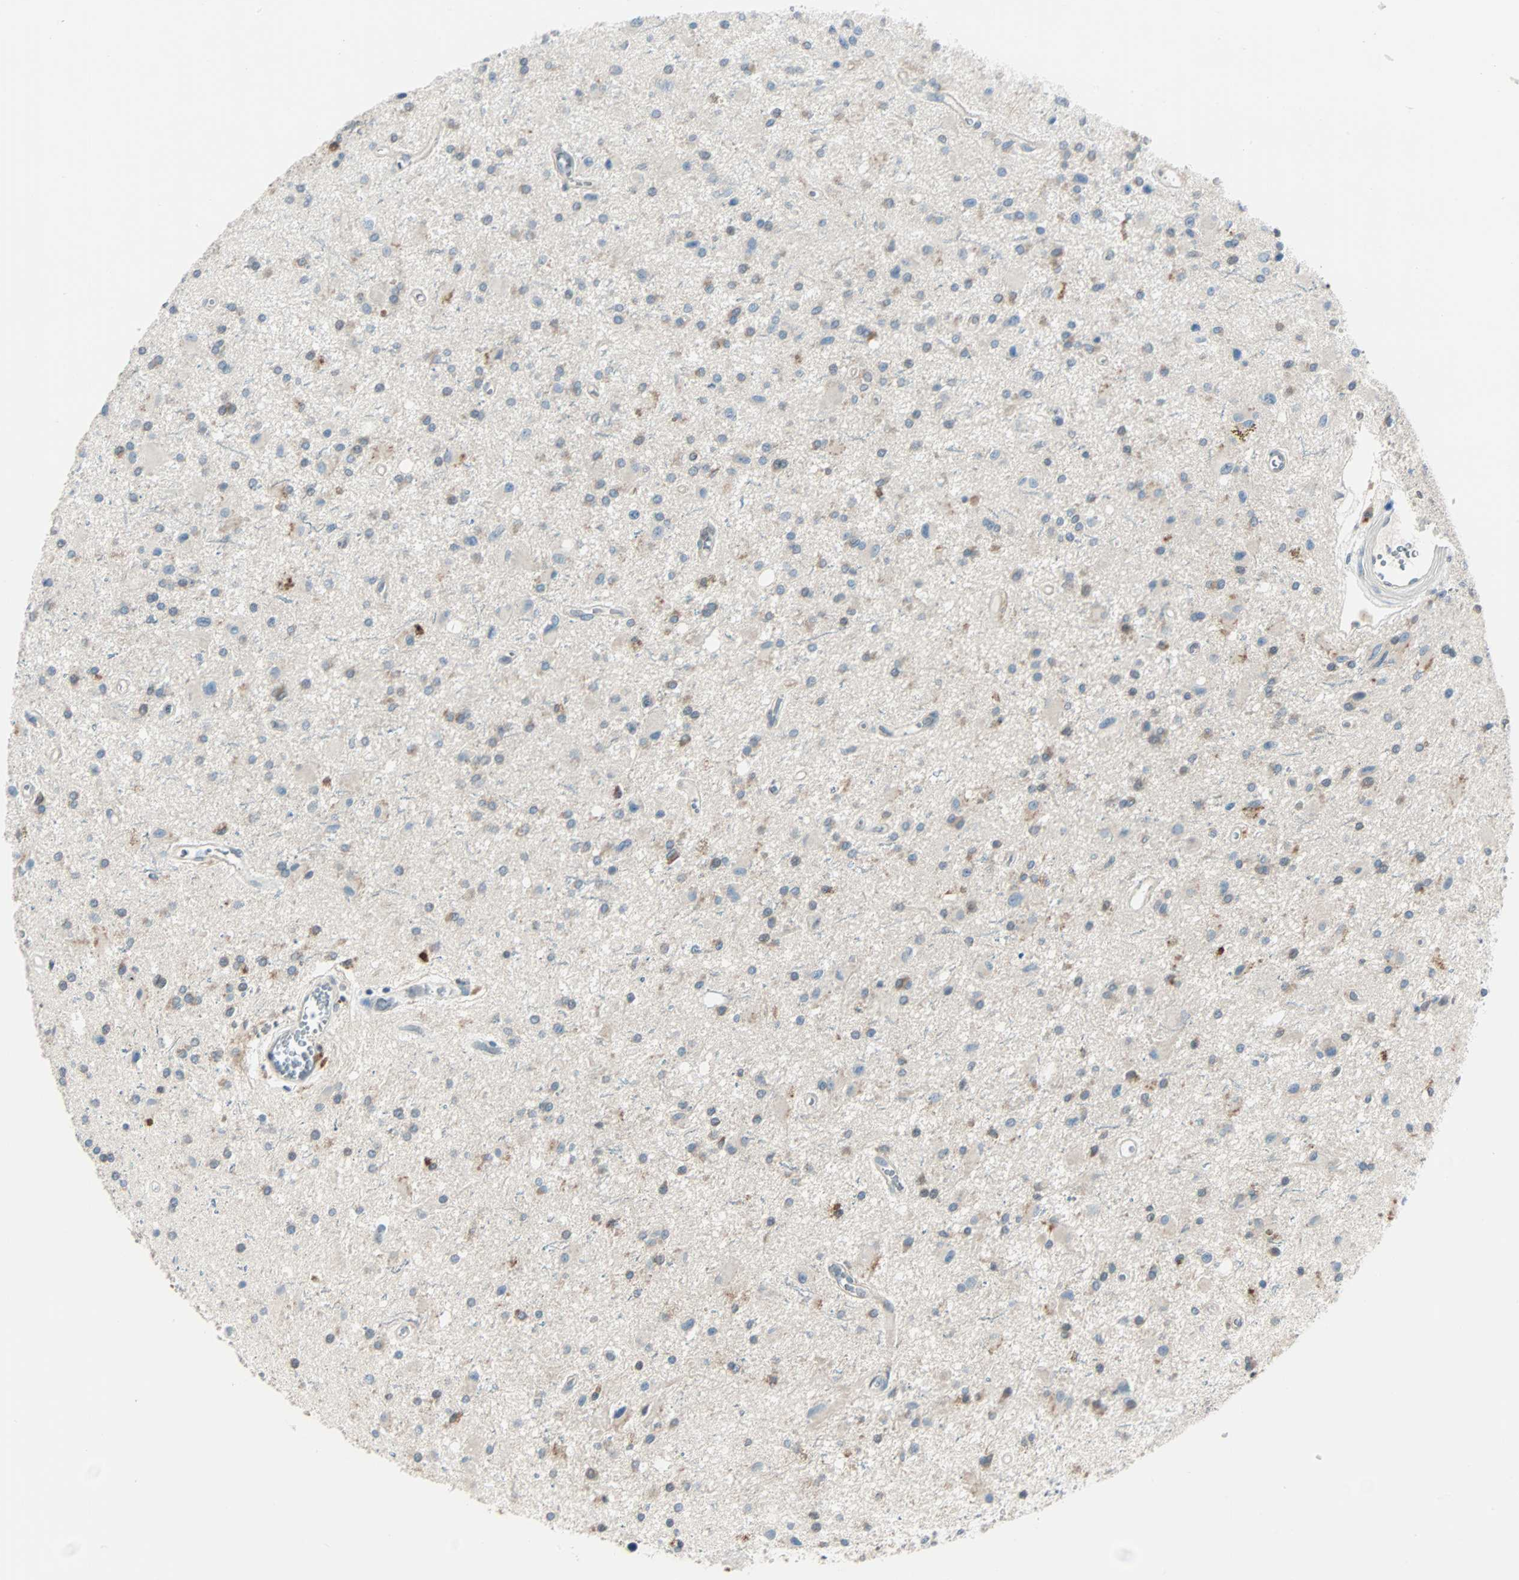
{"staining": {"intensity": "weak", "quantity": "<25%", "location": "cytoplasmic/membranous"}, "tissue": "glioma", "cell_type": "Tumor cells", "image_type": "cancer", "snomed": [{"axis": "morphology", "description": "Glioma, malignant, Low grade"}, {"axis": "topography", "description": "Brain"}], "caption": "The immunohistochemistry photomicrograph has no significant positivity in tumor cells of glioma tissue.", "gene": "SMIM8", "patient": {"sex": "male", "age": 58}}